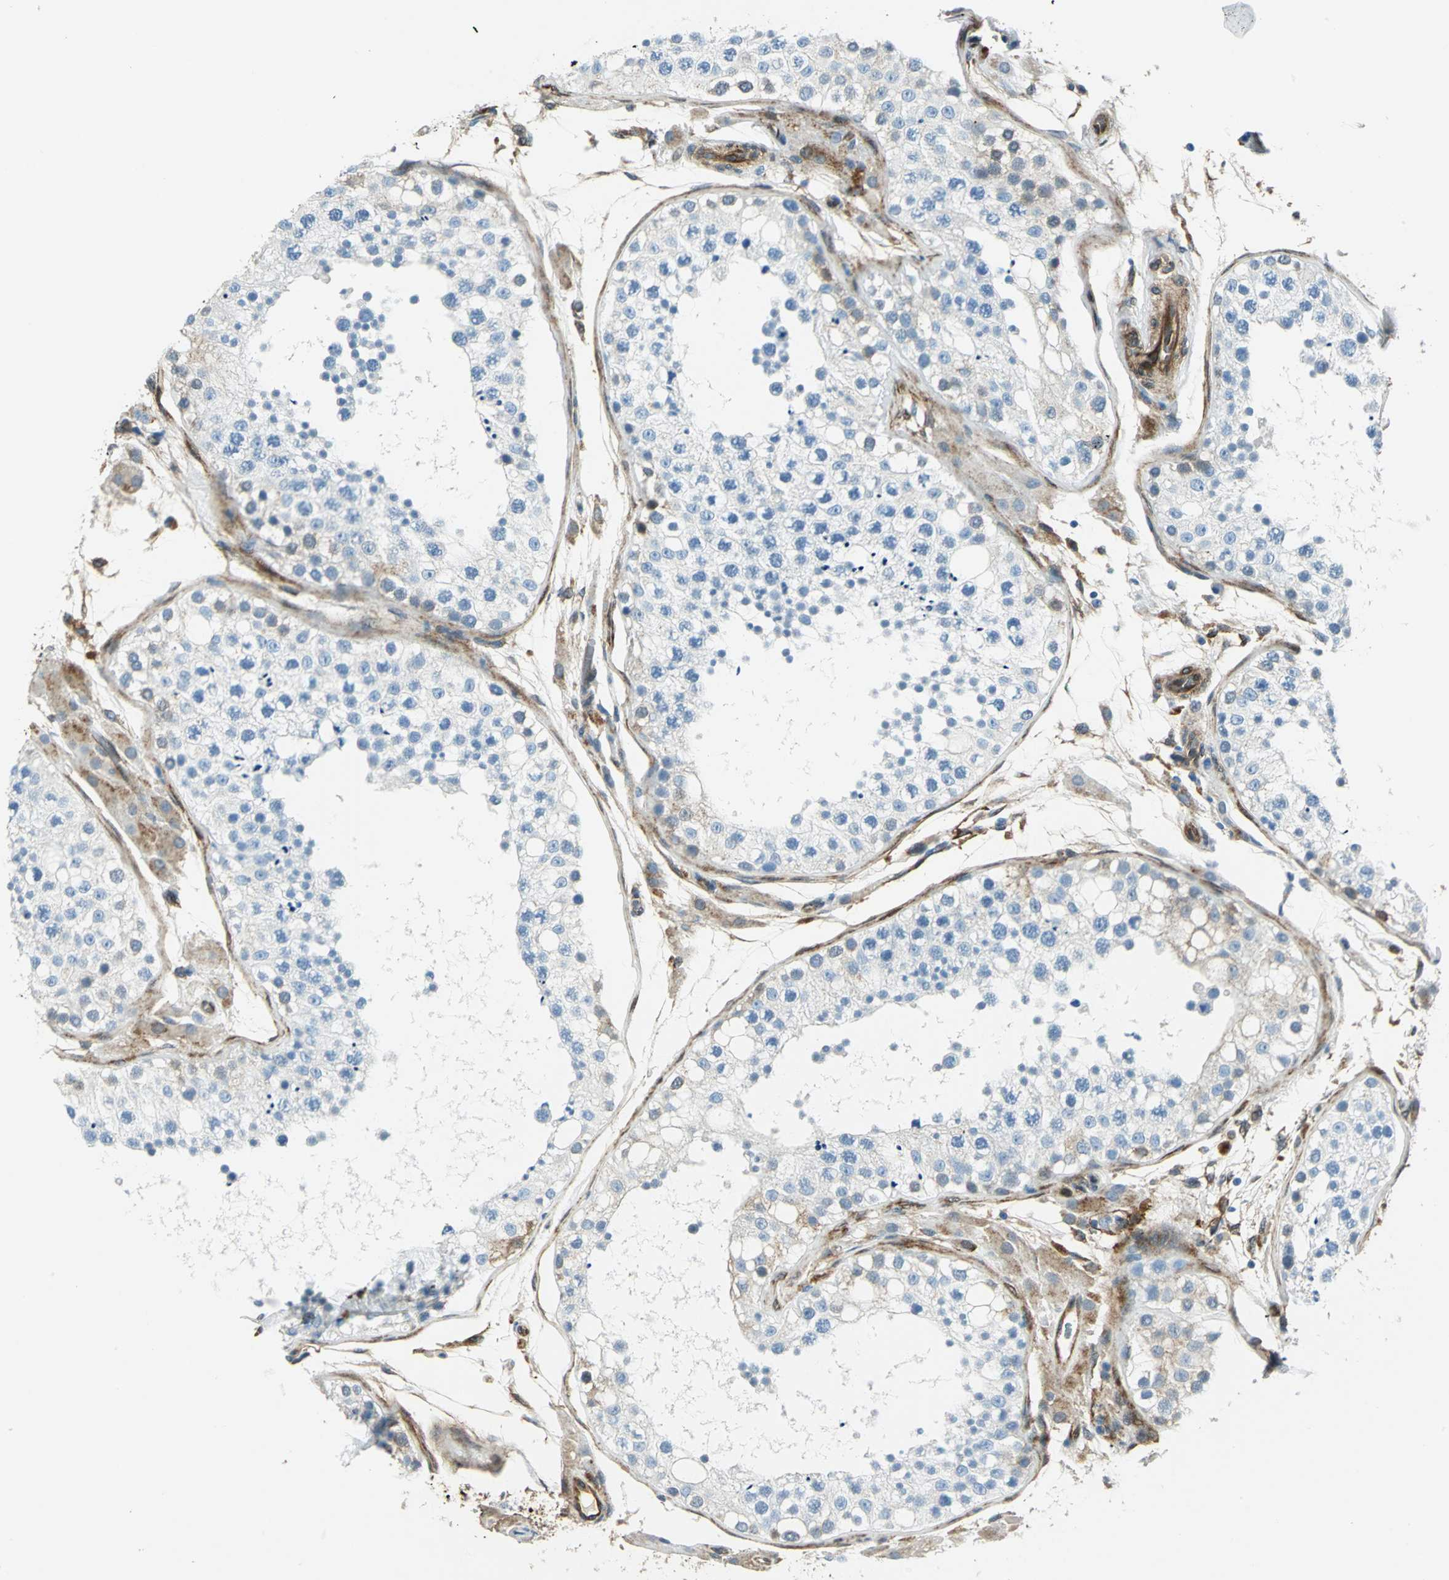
{"staining": {"intensity": "negative", "quantity": "none", "location": "none"}, "tissue": "testis", "cell_type": "Cells in seminiferous ducts", "image_type": "normal", "snomed": [{"axis": "morphology", "description": "Normal tissue, NOS"}, {"axis": "topography", "description": "Testis"}], "caption": "An IHC histopathology image of normal testis is shown. There is no staining in cells in seminiferous ducts of testis.", "gene": "HSPB1", "patient": {"sex": "male", "age": 26}}